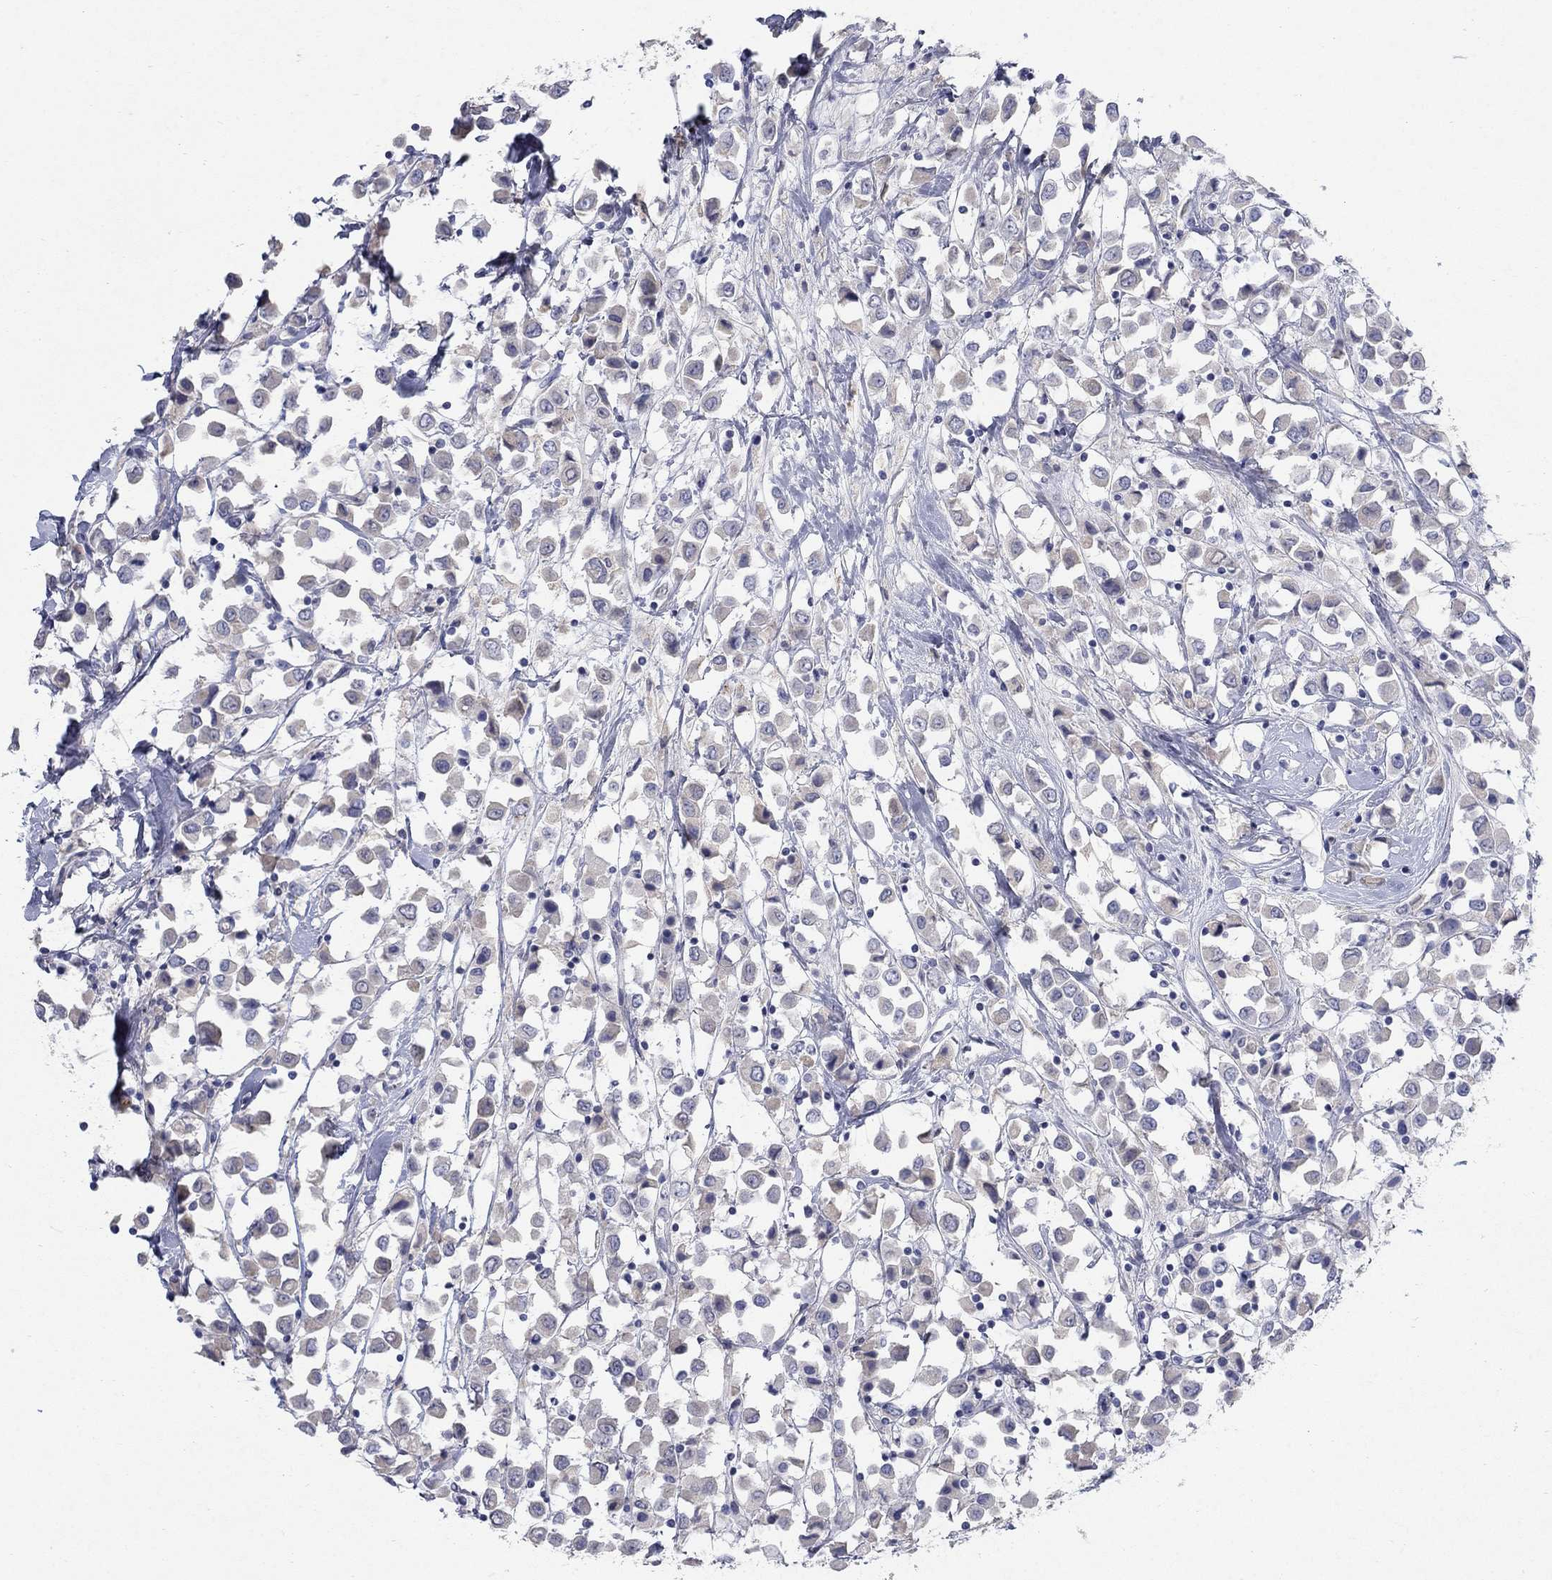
{"staining": {"intensity": "negative", "quantity": "none", "location": "none"}, "tissue": "breast cancer", "cell_type": "Tumor cells", "image_type": "cancer", "snomed": [{"axis": "morphology", "description": "Duct carcinoma"}, {"axis": "topography", "description": "Breast"}], "caption": "Photomicrograph shows no significant protein positivity in tumor cells of breast cancer (invasive ductal carcinoma).", "gene": "TMEM249", "patient": {"sex": "female", "age": 61}}